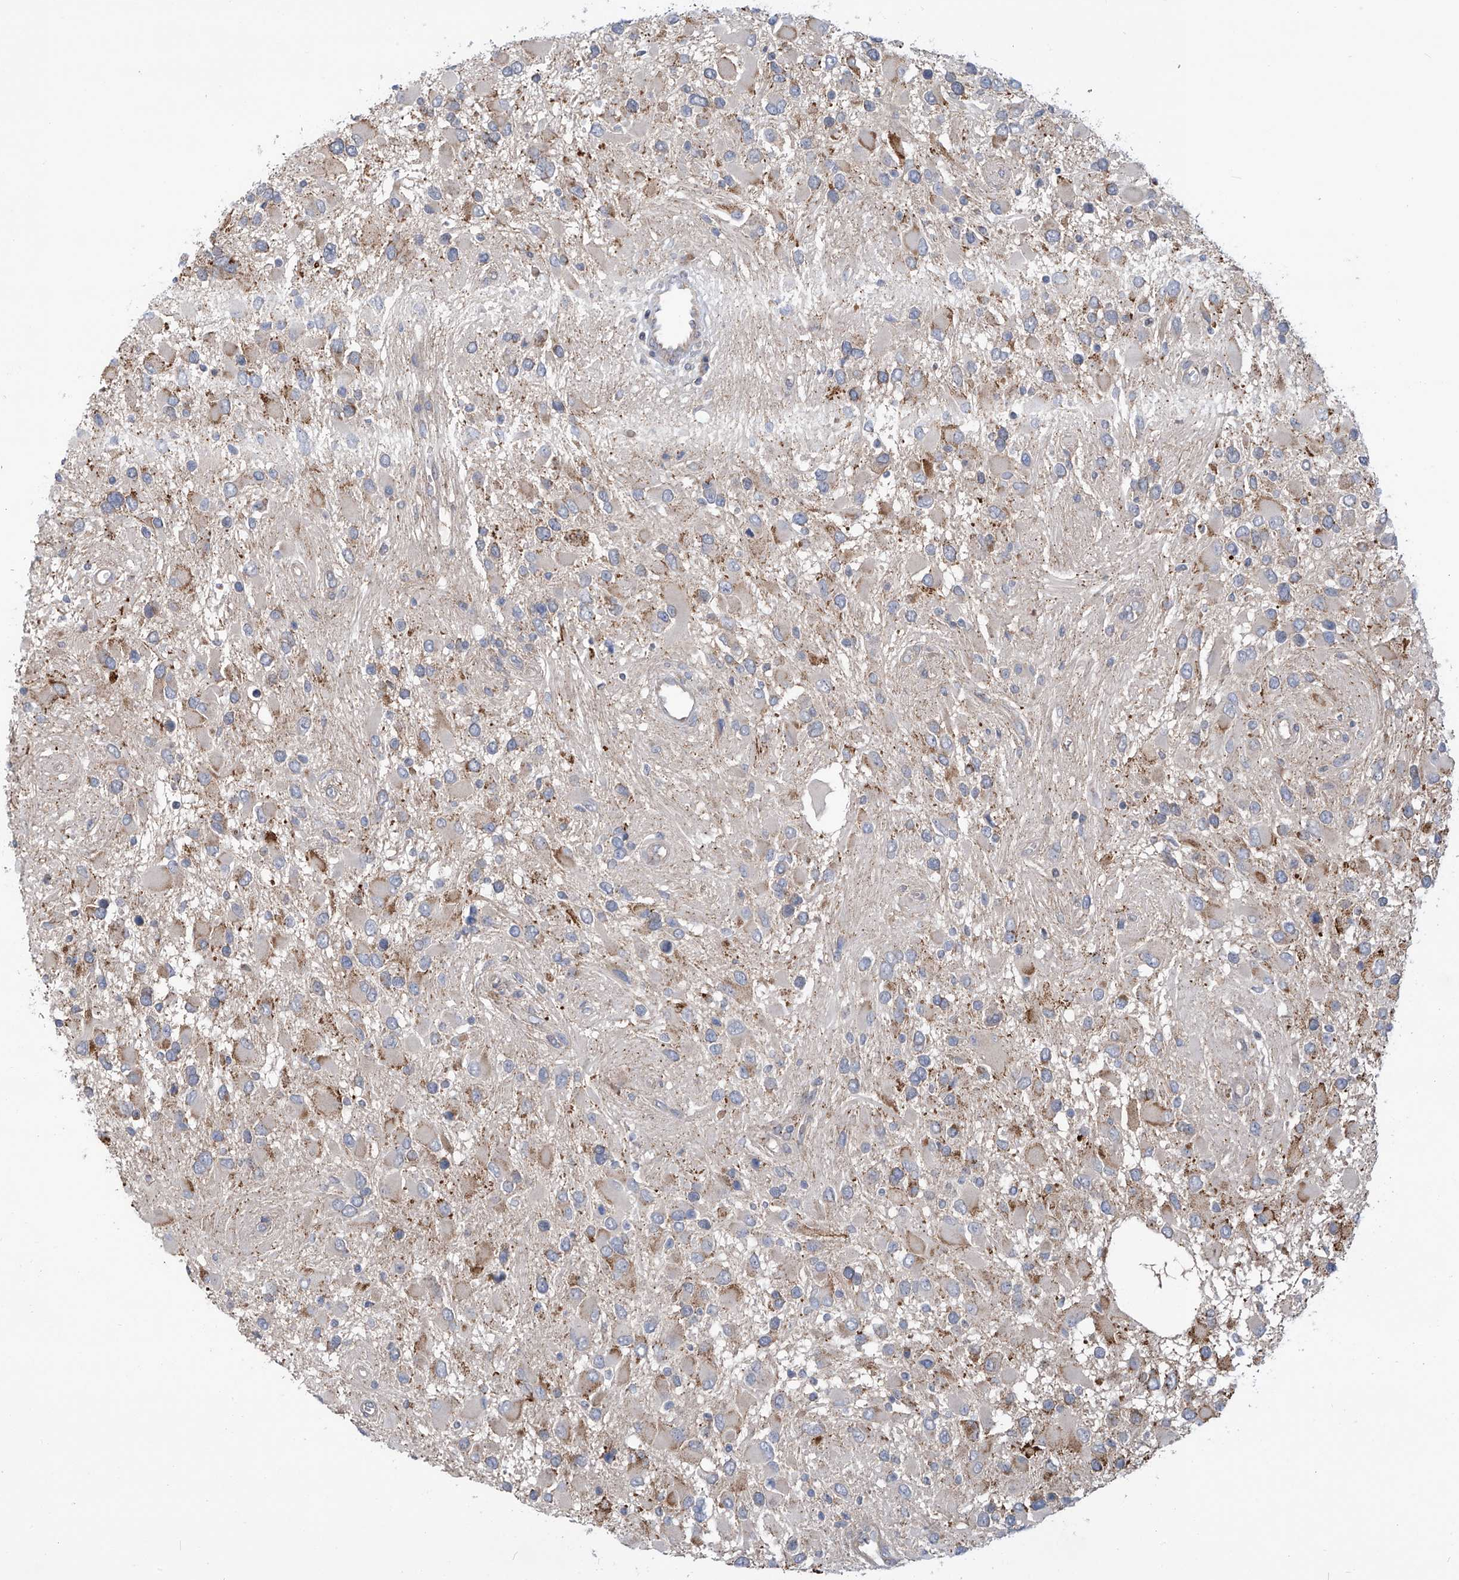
{"staining": {"intensity": "weak", "quantity": "<25%", "location": "cytoplasmic/membranous"}, "tissue": "glioma", "cell_type": "Tumor cells", "image_type": "cancer", "snomed": [{"axis": "morphology", "description": "Glioma, malignant, High grade"}, {"axis": "topography", "description": "Brain"}], "caption": "Immunohistochemical staining of human glioma demonstrates no significant staining in tumor cells. (Stains: DAB (3,3'-diaminobenzidine) immunohistochemistry with hematoxylin counter stain, Microscopy: brightfield microscopy at high magnification).", "gene": "SCGB1D2", "patient": {"sex": "male", "age": 53}}